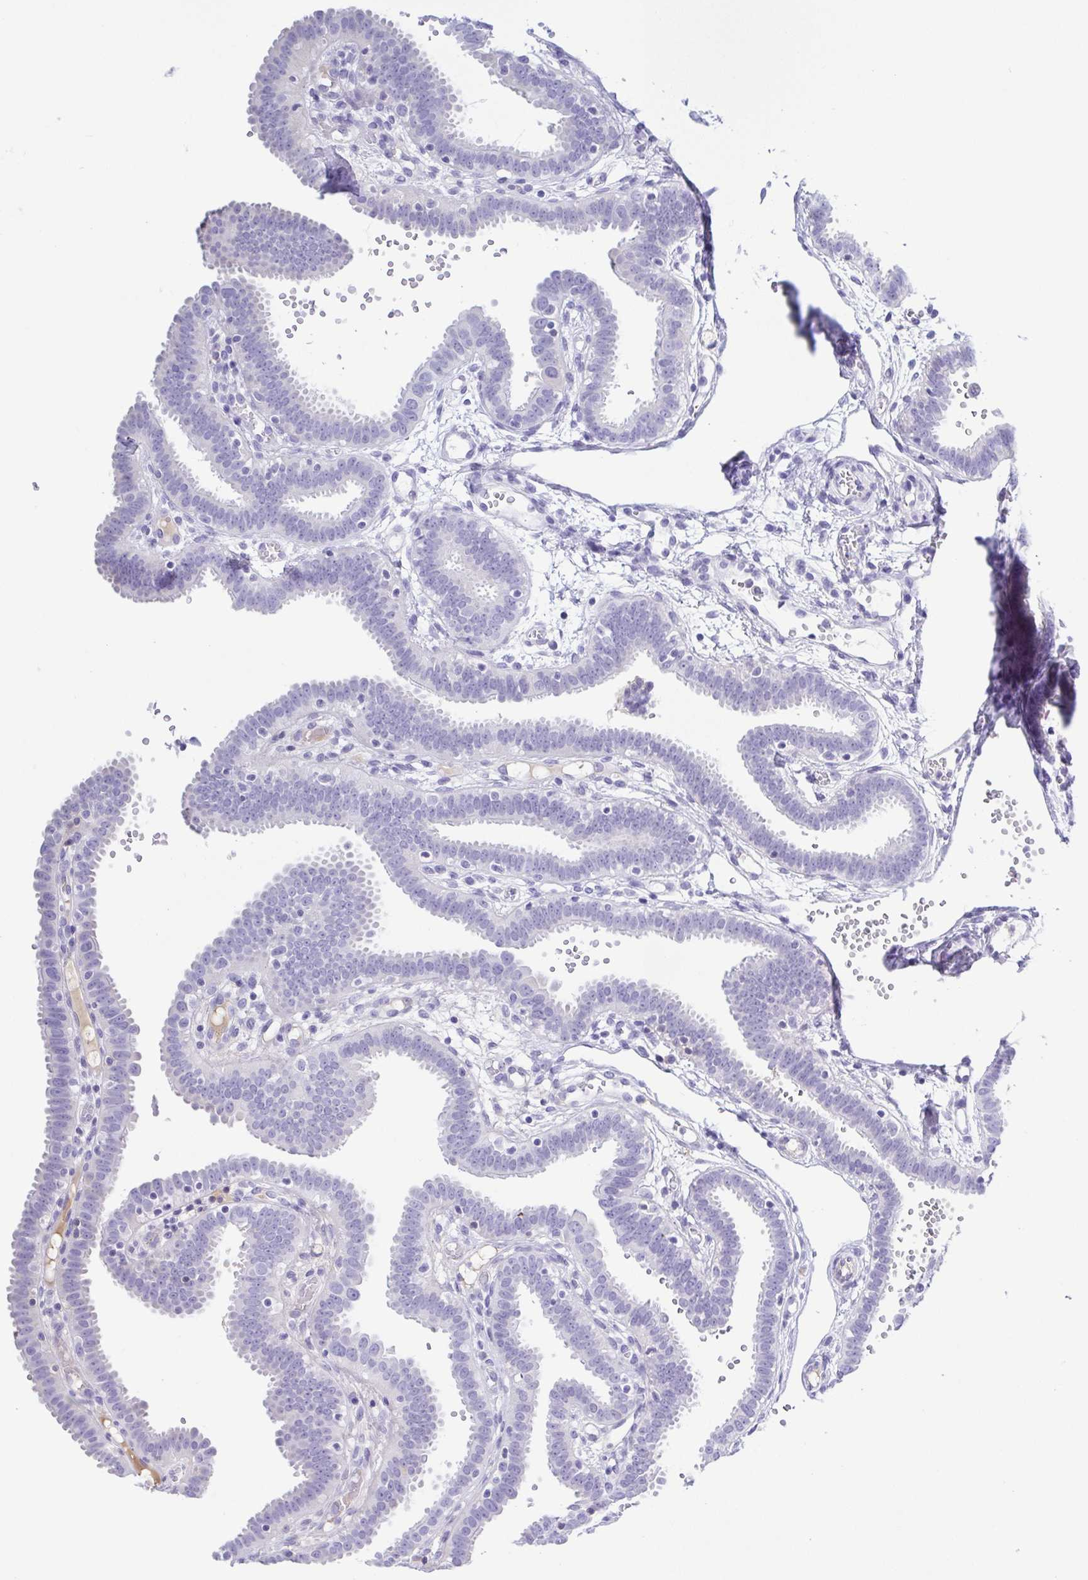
{"staining": {"intensity": "negative", "quantity": "none", "location": "none"}, "tissue": "fallopian tube", "cell_type": "Glandular cells", "image_type": "normal", "snomed": [{"axis": "morphology", "description": "Normal tissue, NOS"}, {"axis": "topography", "description": "Fallopian tube"}], "caption": "Protein analysis of unremarkable fallopian tube exhibits no significant expression in glandular cells.", "gene": "A1BG", "patient": {"sex": "female", "age": 37}}